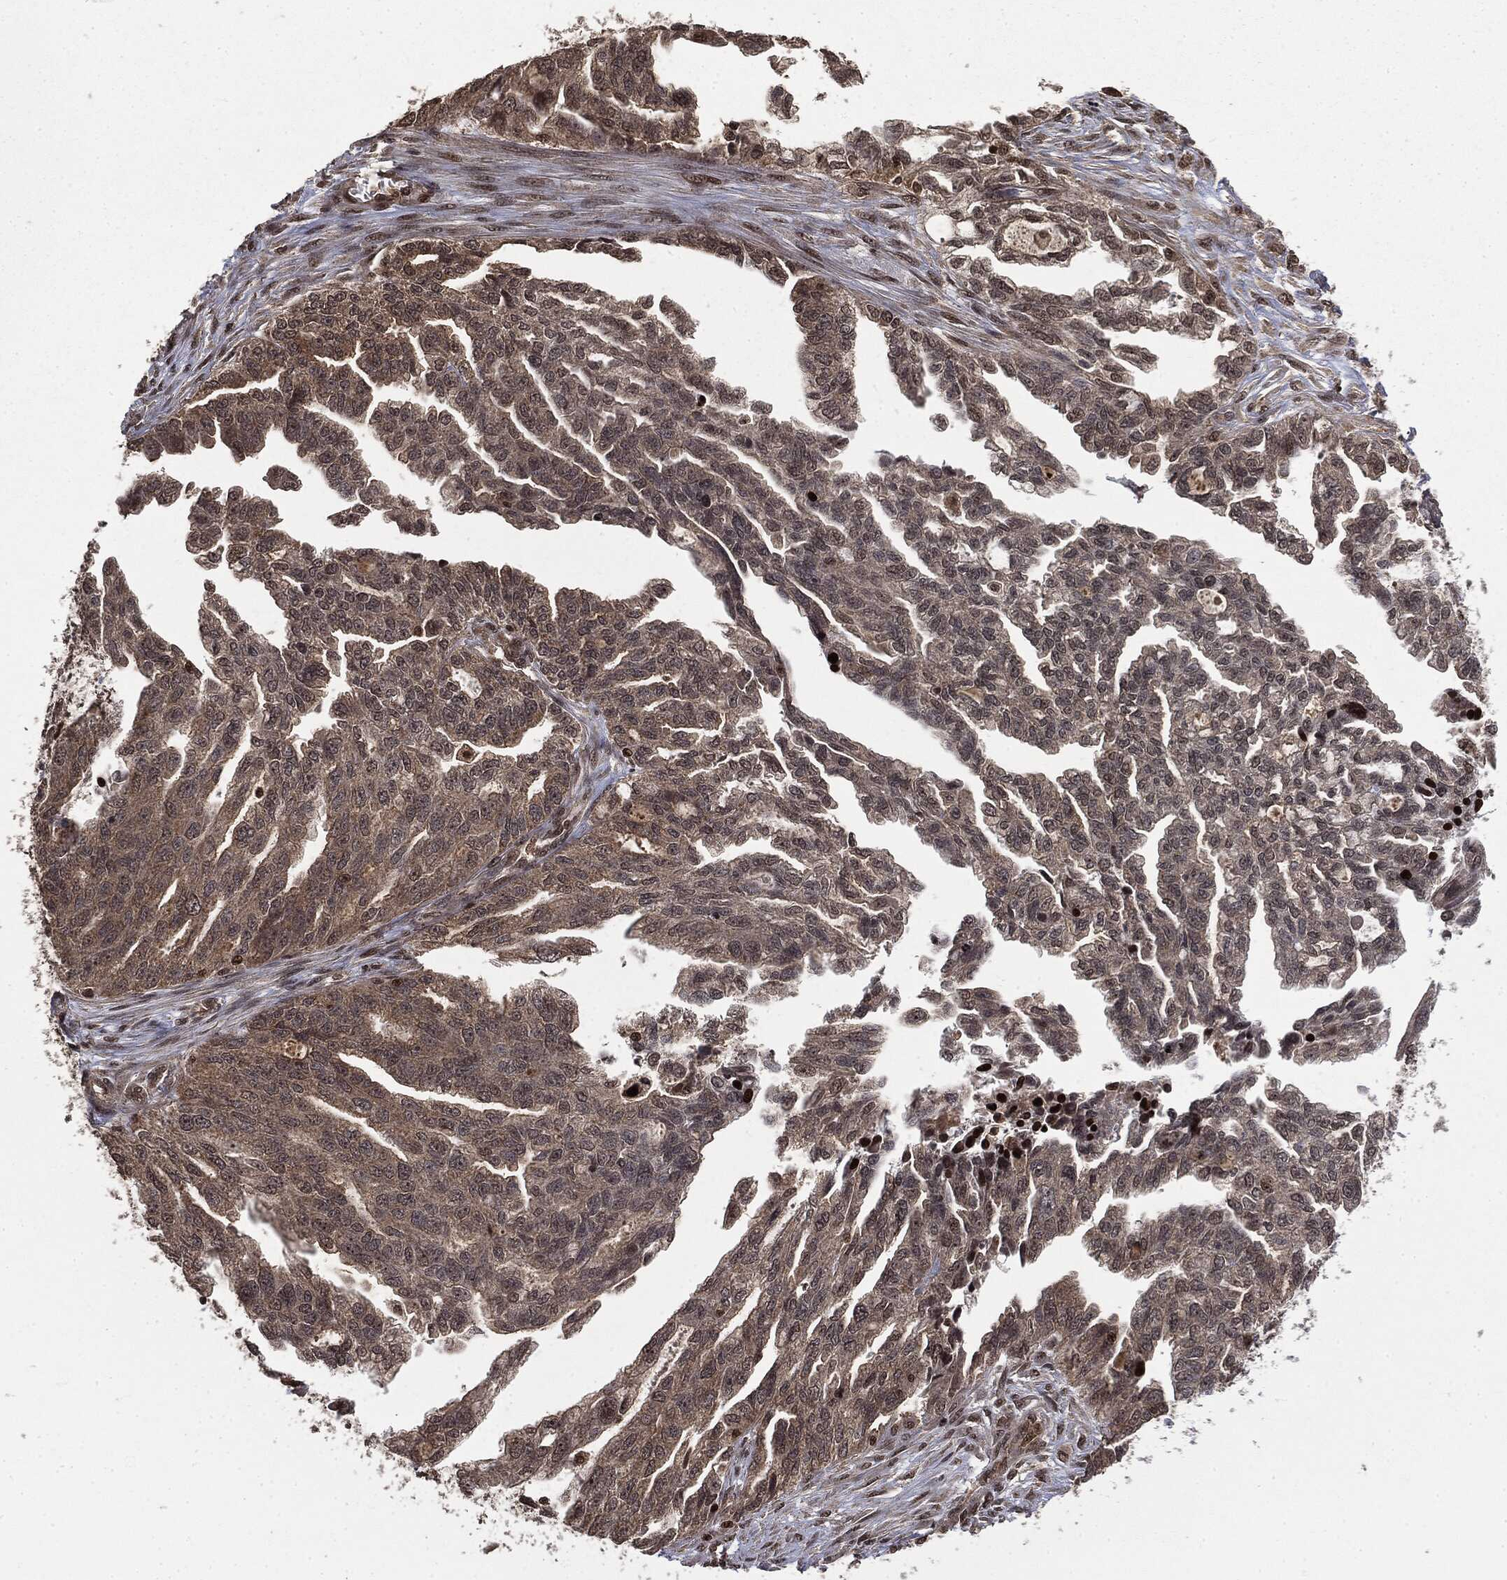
{"staining": {"intensity": "weak", "quantity": ">75%", "location": "cytoplasmic/membranous"}, "tissue": "ovarian cancer", "cell_type": "Tumor cells", "image_type": "cancer", "snomed": [{"axis": "morphology", "description": "Cystadenocarcinoma, serous, NOS"}, {"axis": "topography", "description": "Ovary"}], "caption": "There is low levels of weak cytoplasmic/membranous staining in tumor cells of serous cystadenocarcinoma (ovarian), as demonstrated by immunohistochemical staining (brown color).", "gene": "CTDP1", "patient": {"sex": "female", "age": 51}}